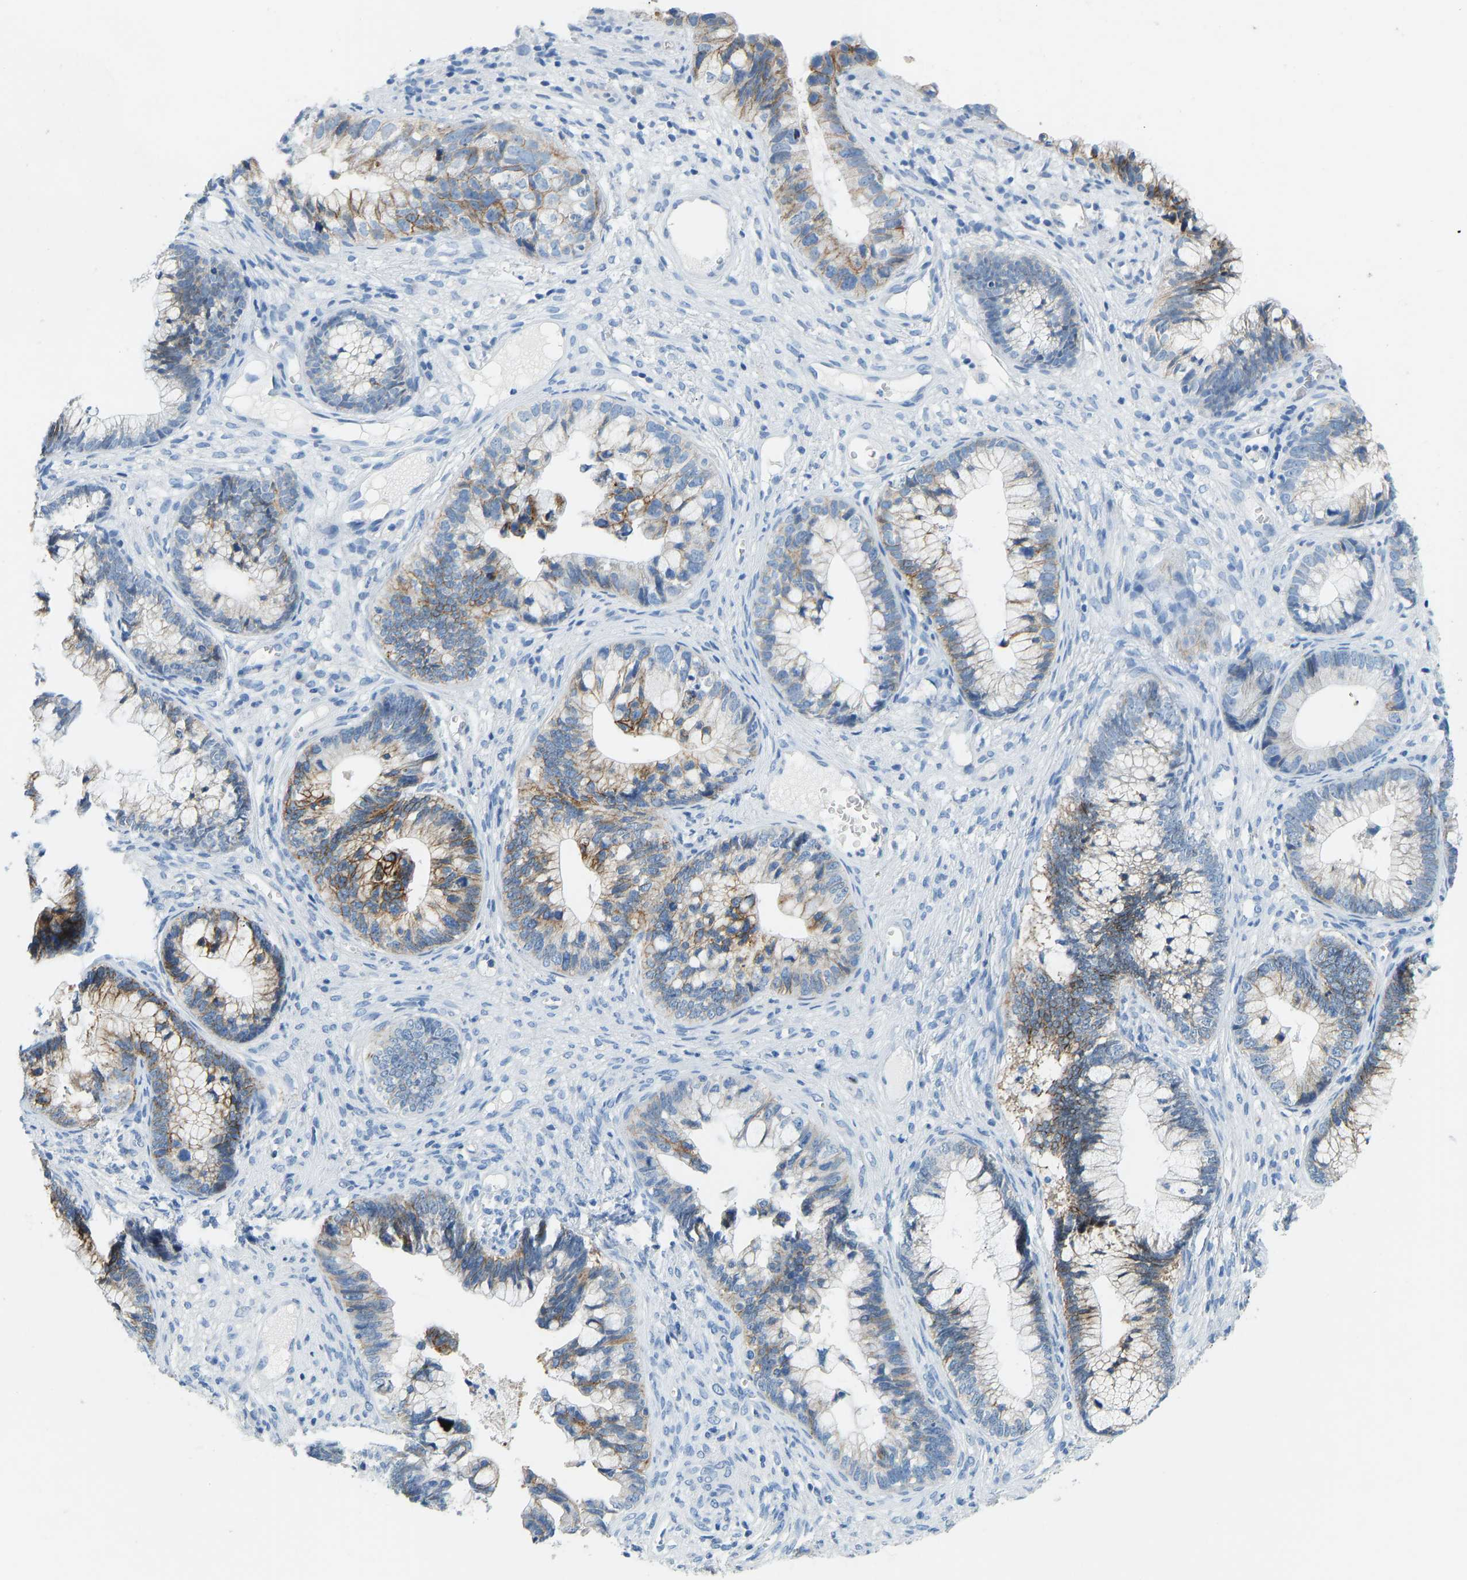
{"staining": {"intensity": "moderate", "quantity": "25%-75%", "location": "cytoplasmic/membranous"}, "tissue": "cervical cancer", "cell_type": "Tumor cells", "image_type": "cancer", "snomed": [{"axis": "morphology", "description": "Adenocarcinoma, NOS"}, {"axis": "topography", "description": "Cervix"}], "caption": "IHC (DAB (3,3'-diaminobenzidine)) staining of human cervical cancer exhibits moderate cytoplasmic/membranous protein positivity in approximately 25%-75% of tumor cells.", "gene": "ATP1A1", "patient": {"sex": "female", "age": 44}}